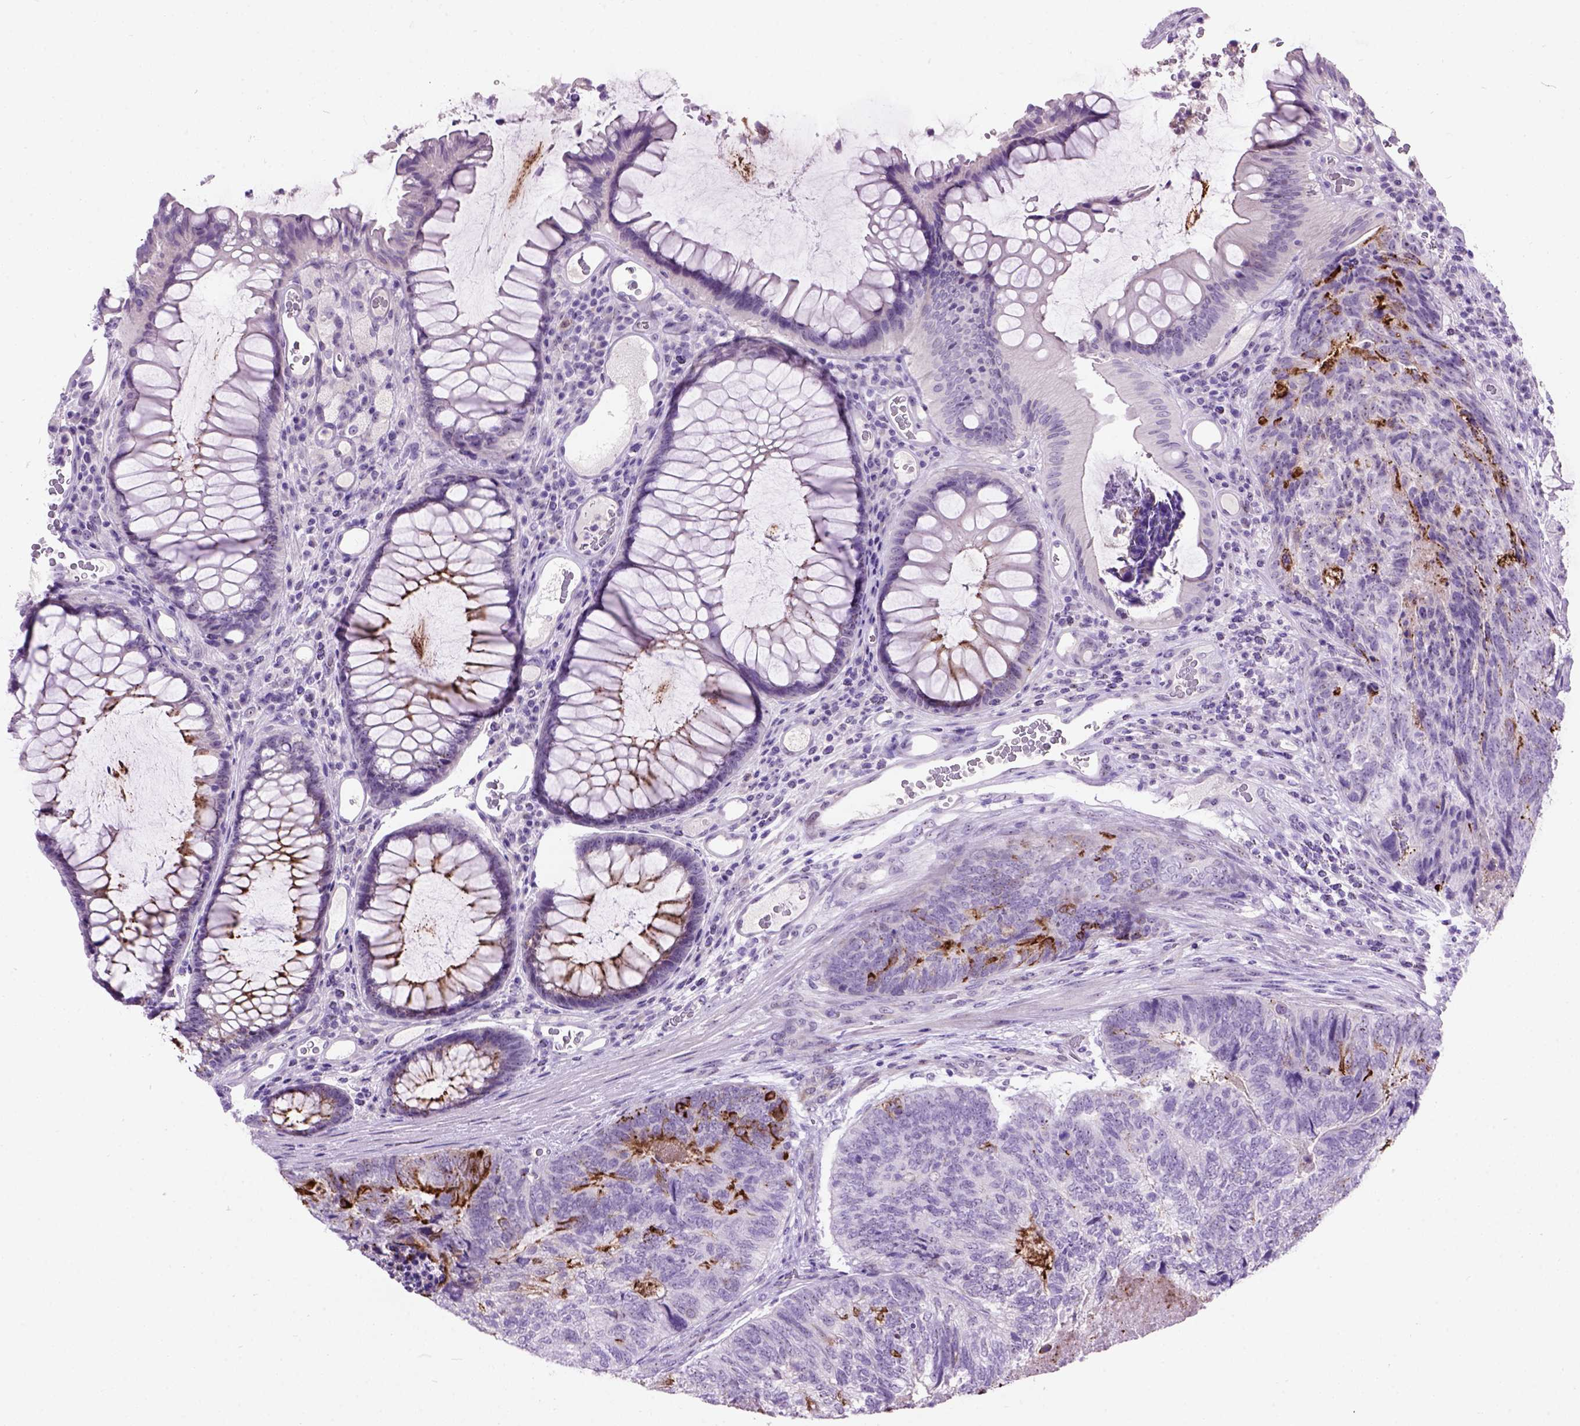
{"staining": {"intensity": "strong", "quantity": "<25%", "location": "cytoplasmic/membranous"}, "tissue": "colorectal cancer", "cell_type": "Tumor cells", "image_type": "cancer", "snomed": [{"axis": "morphology", "description": "Adenocarcinoma, NOS"}, {"axis": "topography", "description": "Colon"}], "caption": "Human adenocarcinoma (colorectal) stained with a brown dye exhibits strong cytoplasmic/membranous positive expression in about <25% of tumor cells.", "gene": "MAPT", "patient": {"sex": "female", "age": 67}}